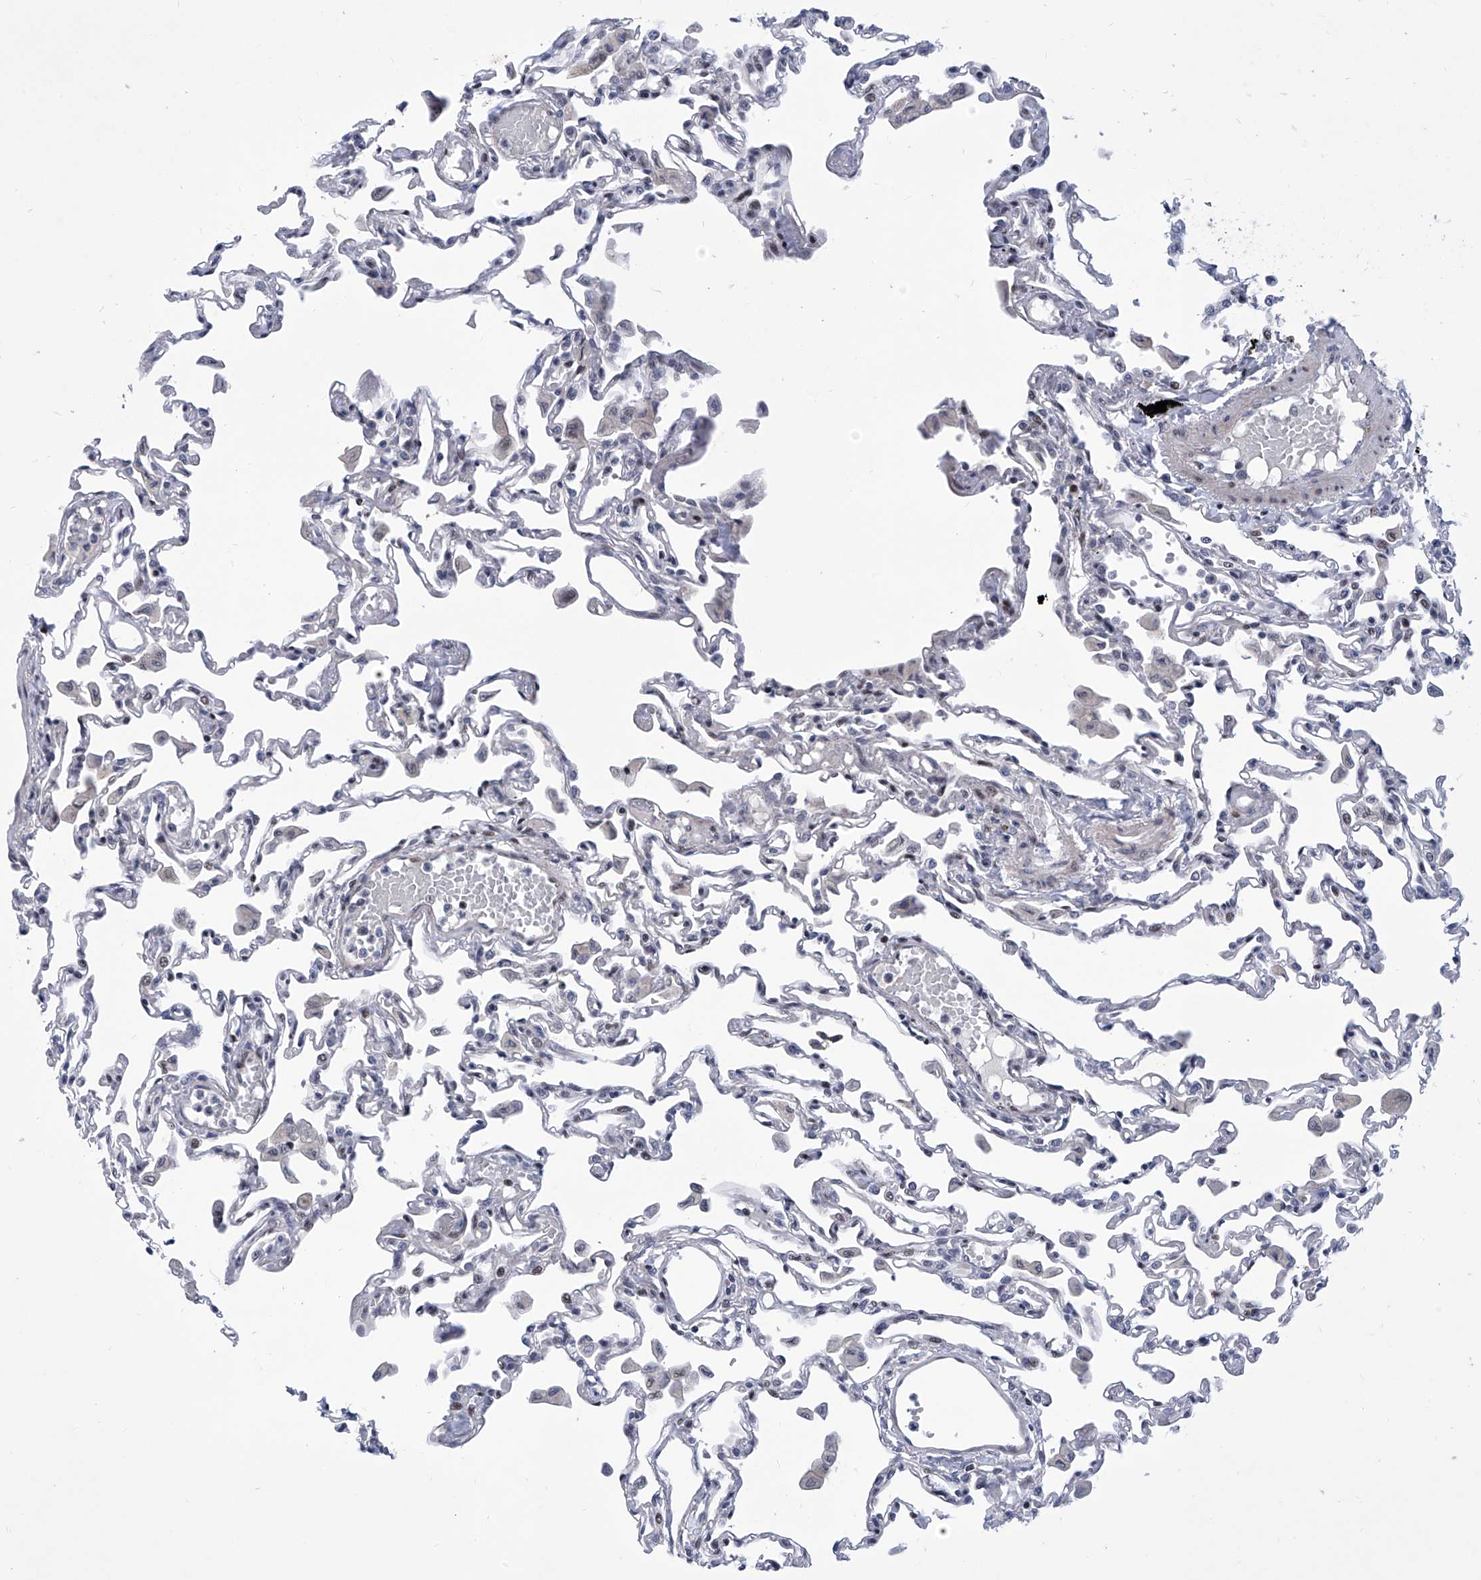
{"staining": {"intensity": "moderate", "quantity": "<25%", "location": "nuclear"}, "tissue": "lung", "cell_type": "Alveolar cells", "image_type": "normal", "snomed": [{"axis": "morphology", "description": "Normal tissue, NOS"}, {"axis": "topography", "description": "Bronchus"}, {"axis": "topography", "description": "Lung"}], "caption": "The image exhibits staining of unremarkable lung, revealing moderate nuclear protein positivity (brown color) within alveolar cells. (DAB (3,3'-diaminobenzidine) IHC with brightfield microscopy, high magnification).", "gene": "NUFIP1", "patient": {"sex": "female", "age": 49}}